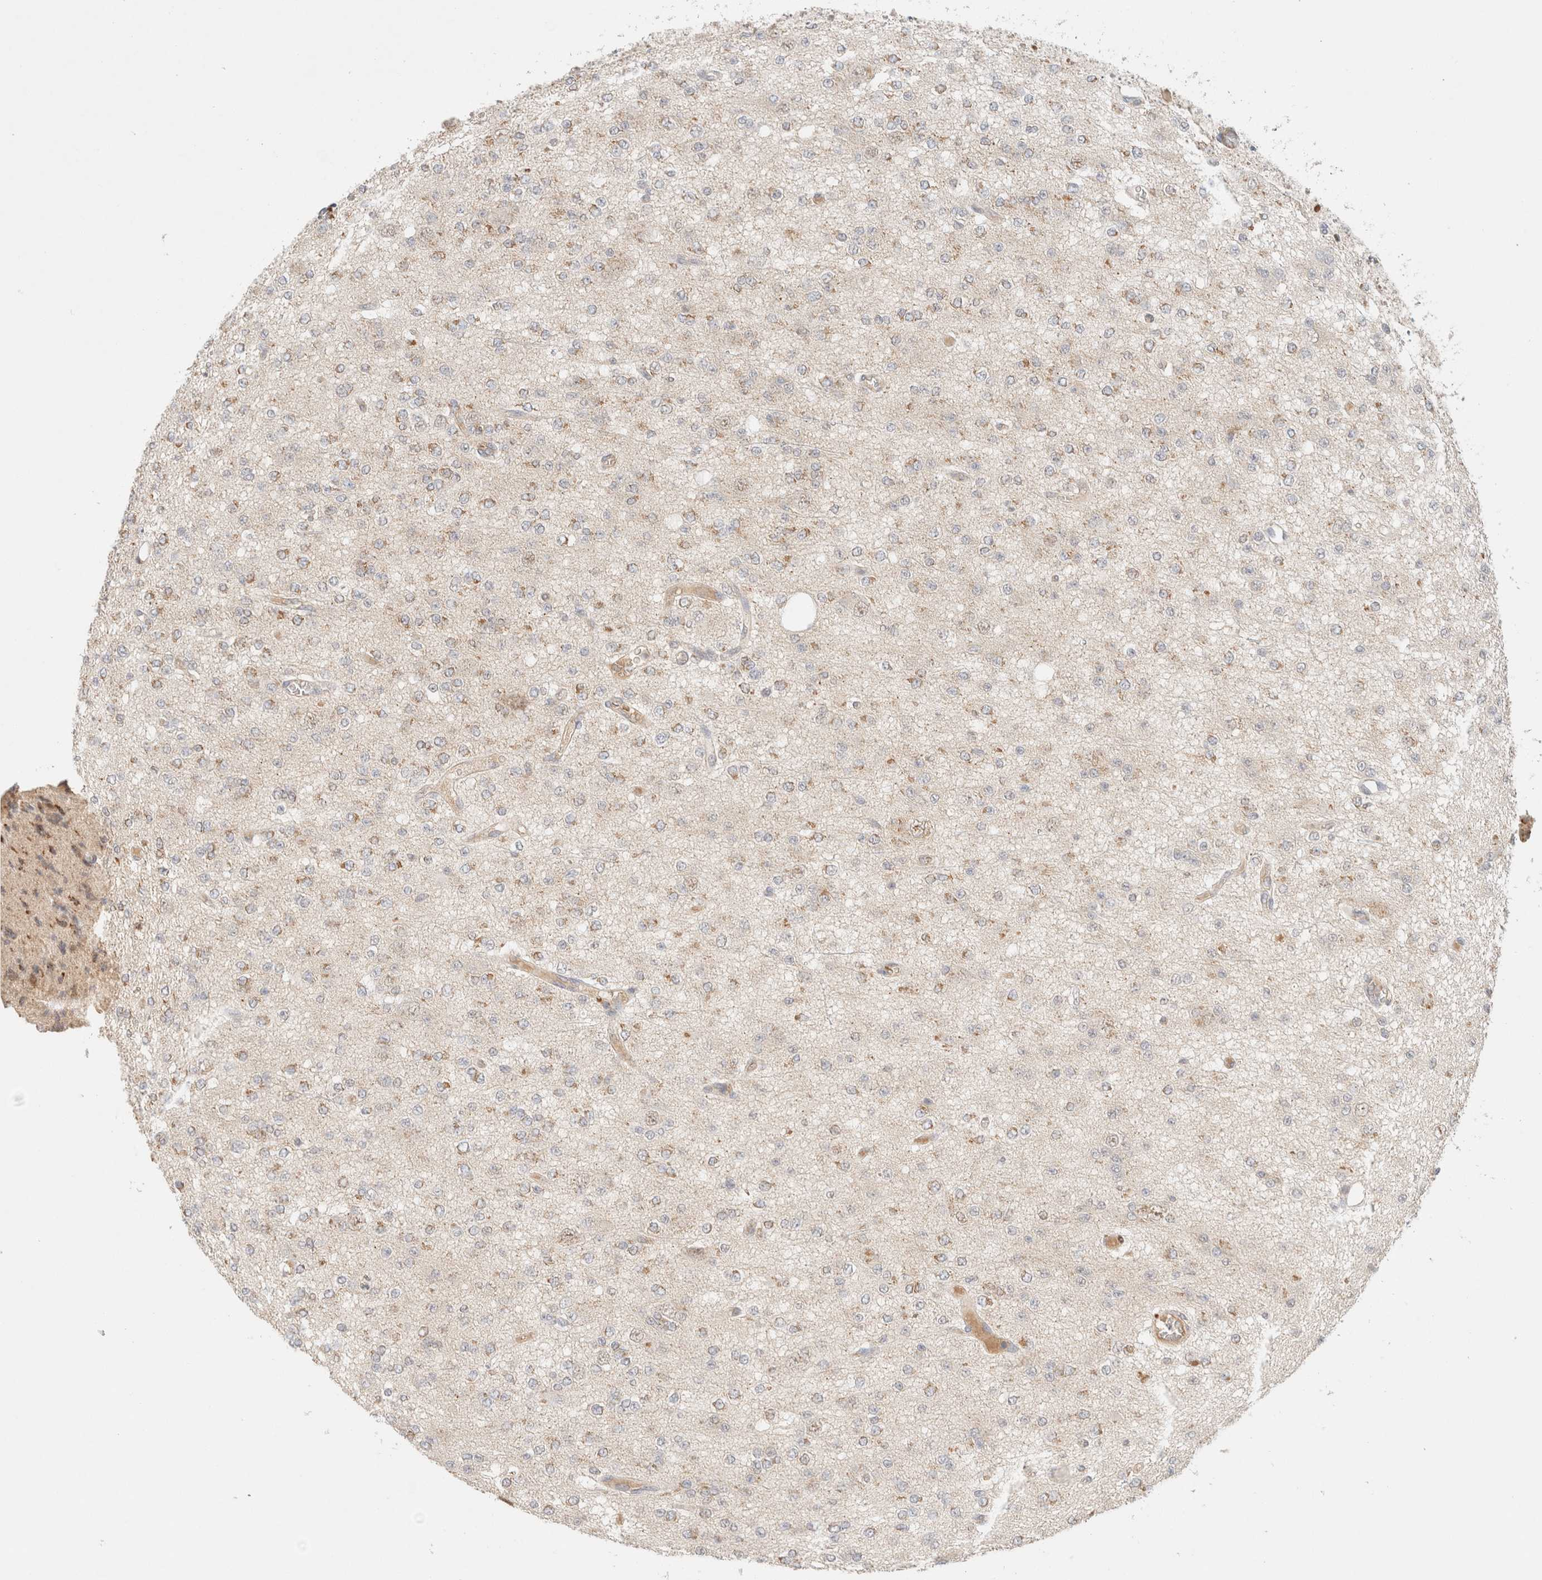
{"staining": {"intensity": "weak", "quantity": ">75%", "location": "cytoplasmic/membranous"}, "tissue": "glioma", "cell_type": "Tumor cells", "image_type": "cancer", "snomed": [{"axis": "morphology", "description": "Glioma, malignant, Low grade"}, {"axis": "topography", "description": "Brain"}], "caption": "Human malignant glioma (low-grade) stained with a protein marker reveals weak staining in tumor cells.", "gene": "MRM3", "patient": {"sex": "male", "age": 38}}